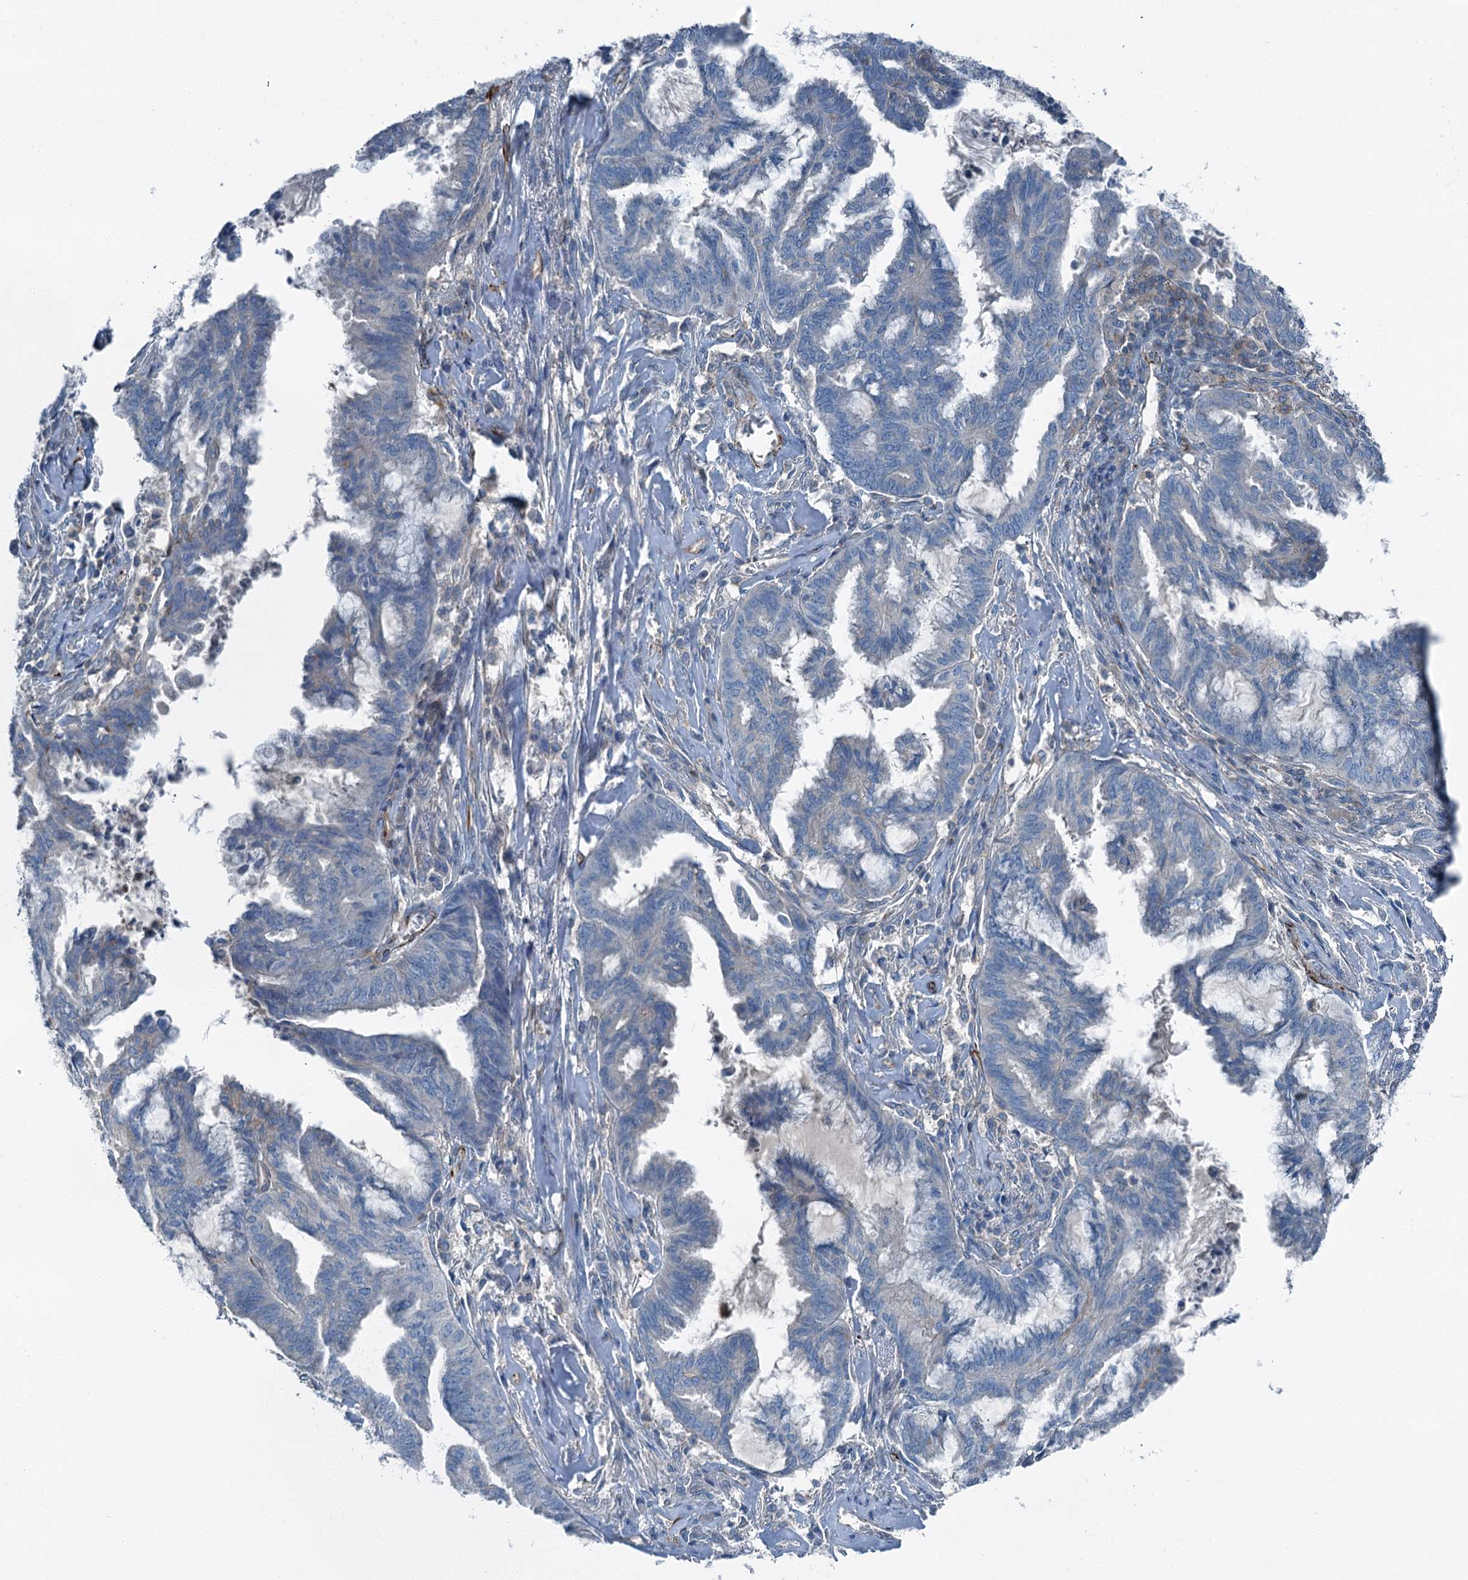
{"staining": {"intensity": "negative", "quantity": "none", "location": "none"}, "tissue": "endometrial cancer", "cell_type": "Tumor cells", "image_type": "cancer", "snomed": [{"axis": "morphology", "description": "Adenocarcinoma, NOS"}, {"axis": "topography", "description": "Endometrium"}], "caption": "DAB (3,3'-diaminobenzidine) immunohistochemical staining of adenocarcinoma (endometrial) displays no significant positivity in tumor cells.", "gene": "AXL", "patient": {"sex": "female", "age": 86}}